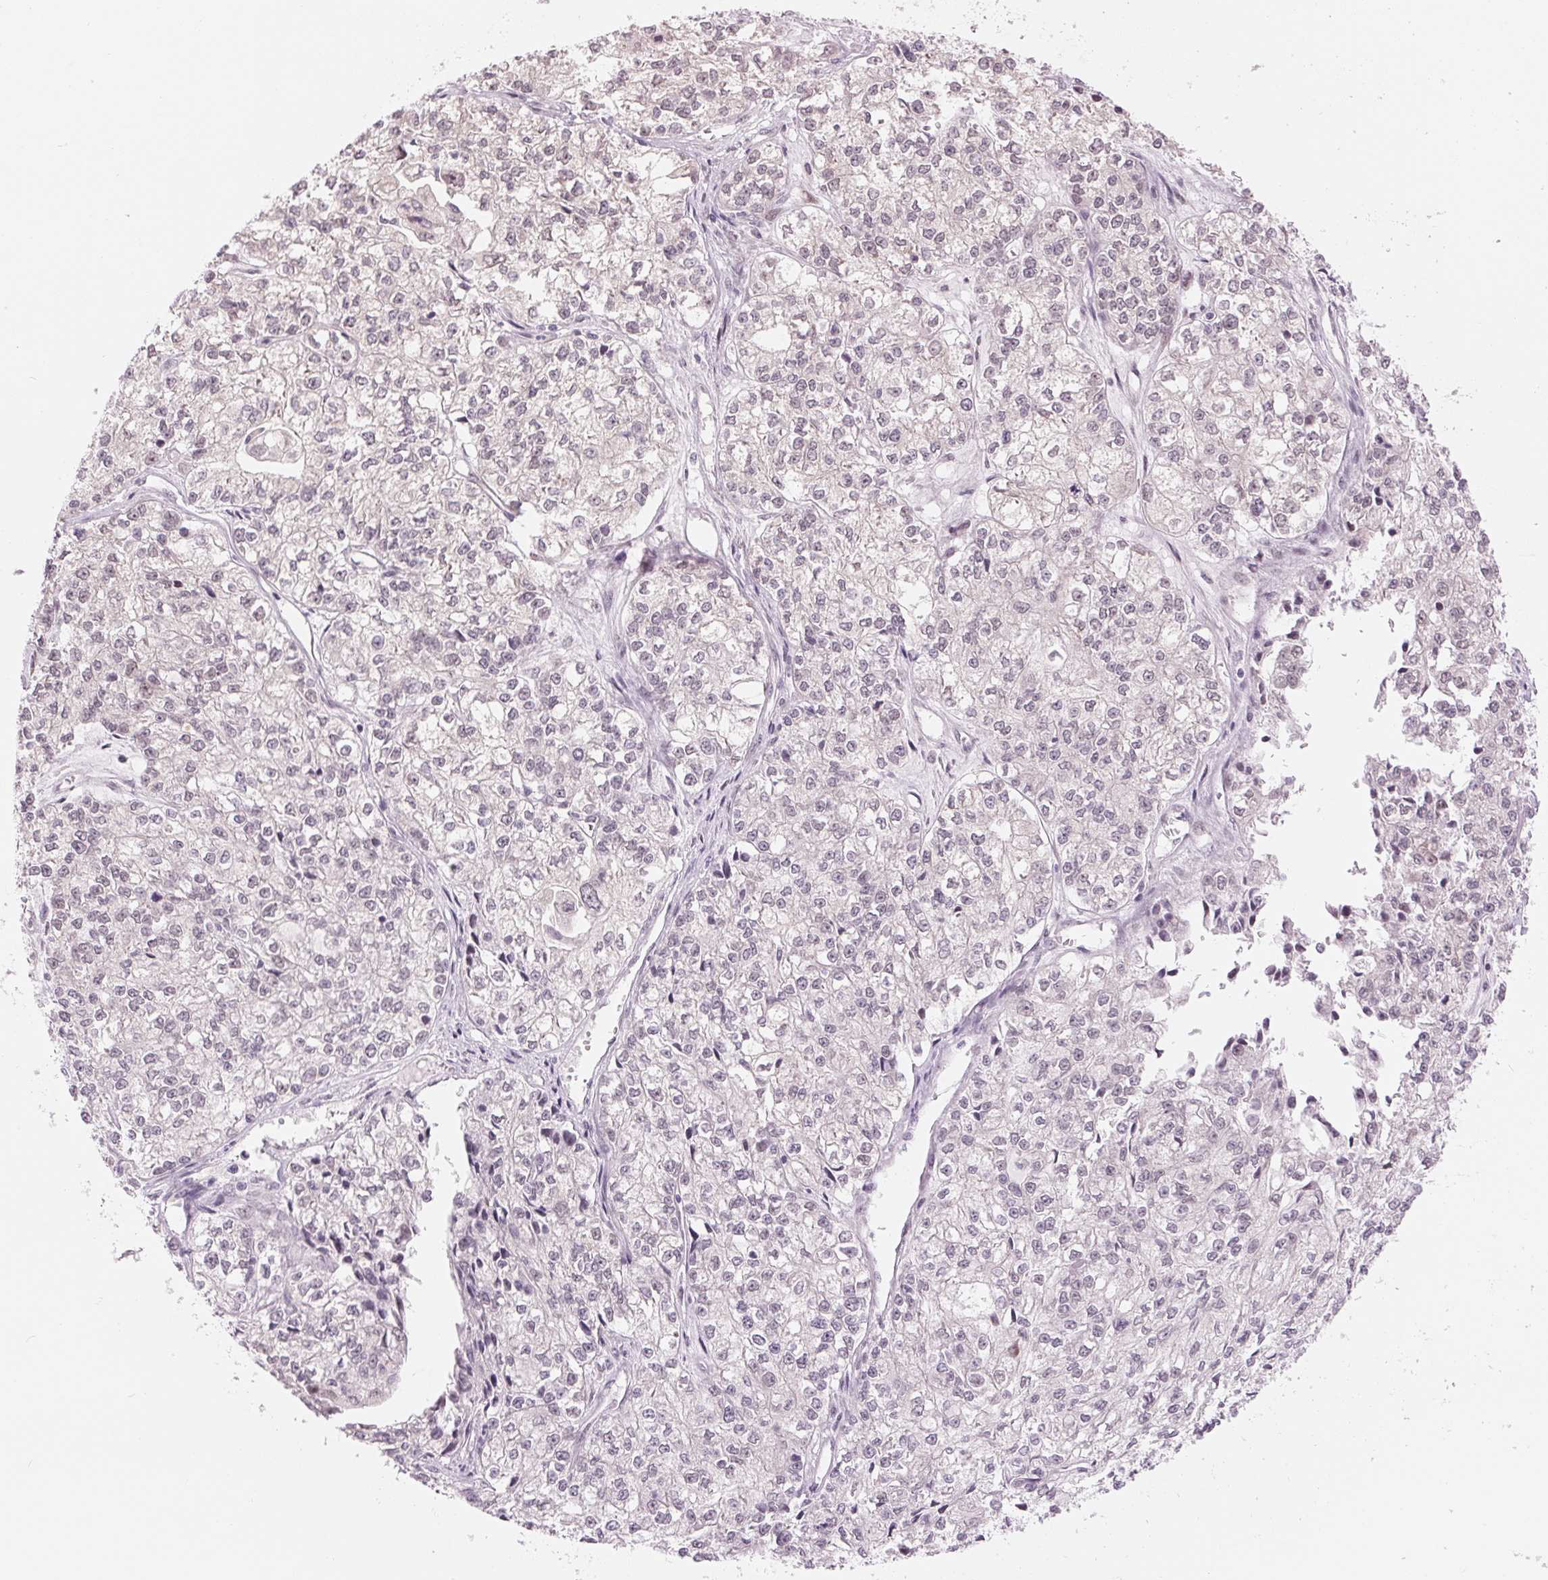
{"staining": {"intensity": "weak", "quantity": "<25%", "location": "nuclear"}, "tissue": "ovarian cancer", "cell_type": "Tumor cells", "image_type": "cancer", "snomed": [{"axis": "morphology", "description": "Carcinoma, endometroid"}, {"axis": "topography", "description": "Ovary"}], "caption": "This is an IHC photomicrograph of human ovarian cancer. There is no positivity in tumor cells.", "gene": "ERI3", "patient": {"sex": "female", "age": 64}}